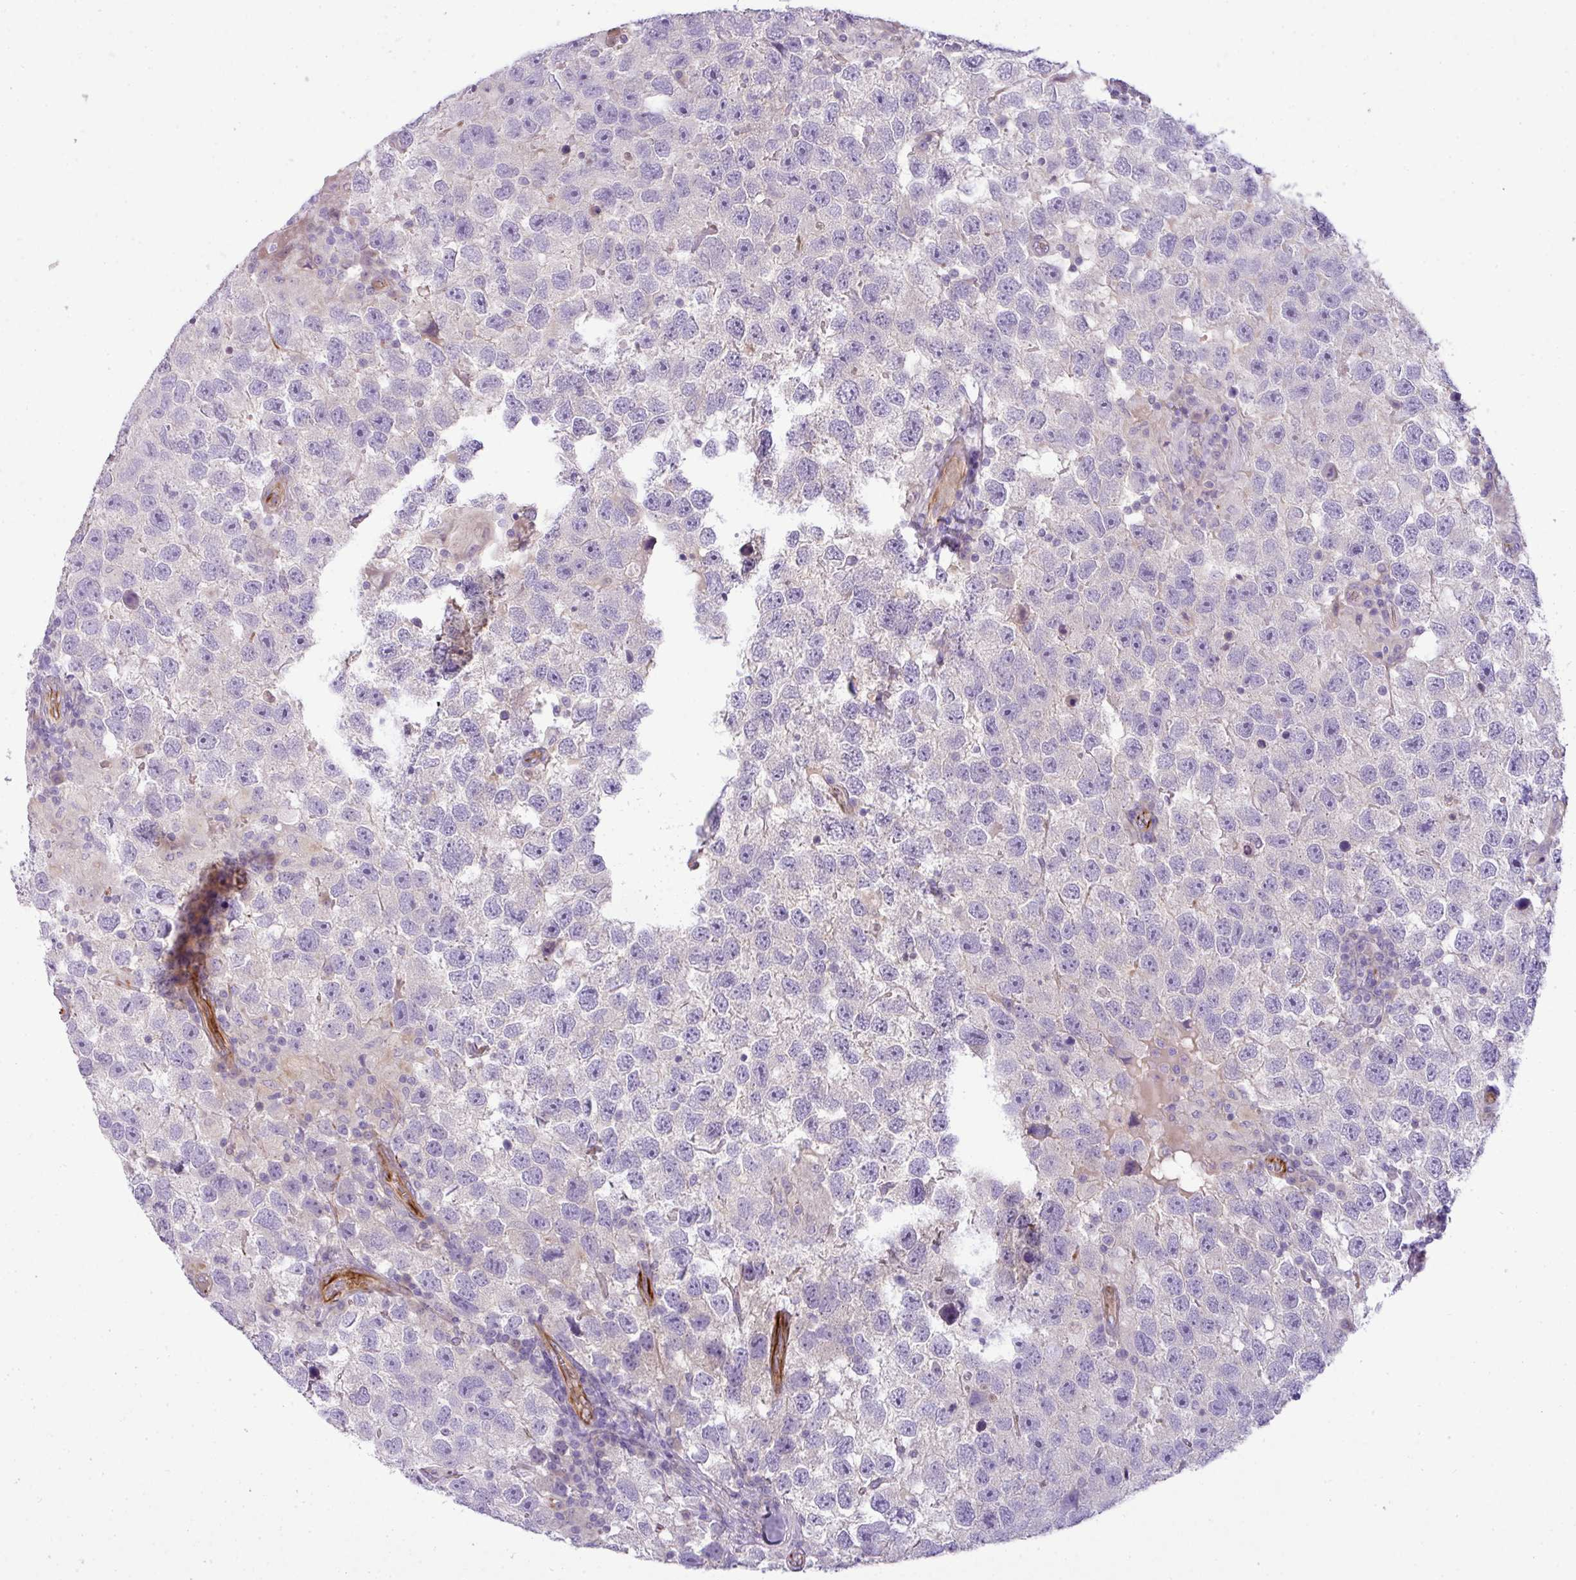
{"staining": {"intensity": "negative", "quantity": "none", "location": "none"}, "tissue": "testis cancer", "cell_type": "Tumor cells", "image_type": "cancer", "snomed": [{"axis": "morphology", "description": "Seminoma, NOS"}, {"axis": "topography", "description": "Testis"}], "caption": "High power microscopy photomicrograph of an immunohistochemistry micrograph of testis seminoma, revealing no significant positivity in tumor cells.", "gene": "ENSG00000273748", "patient": {"sex": "male", "age": 26}}